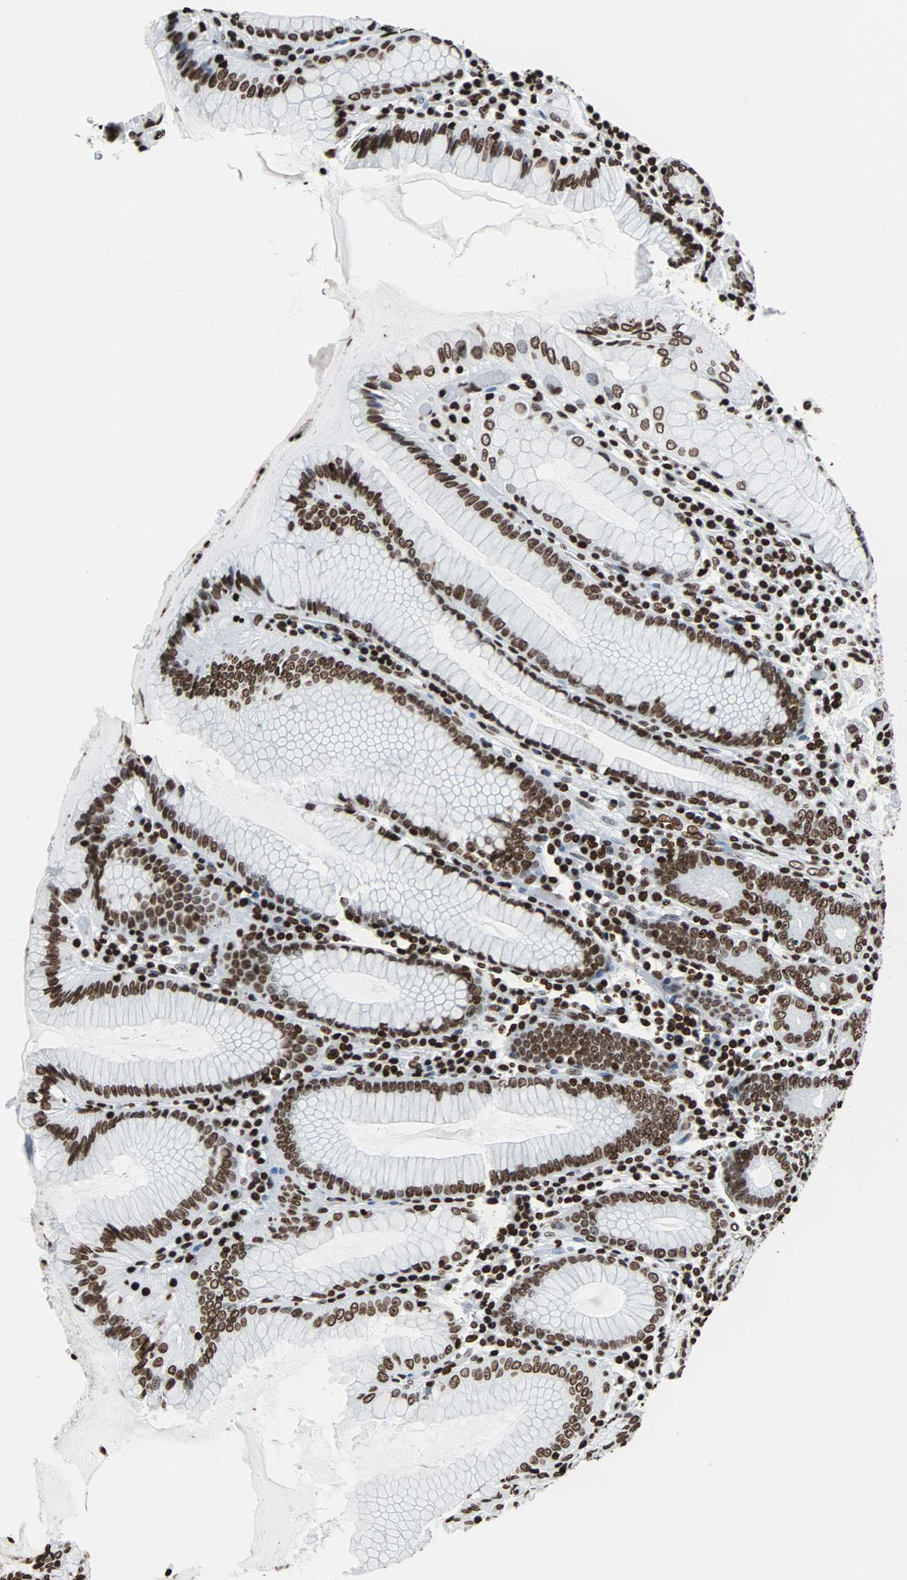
{"staining": {"intensity": "strong", "quantity": ">75%", "location": "nuclear"}, "tissue": "stomach", "cell_type": "Glandular cells", "image_type": "normal", "snomed": [{"axis": "morphology", "description": "Normal tissue, NOS"}, {"axis": "topography", "description": "Stomach, lower"}], "caption": "Strong nuclear protein staining is identified in about >75% of glandular cells in stomach. Using DAB (brown) and hematoxylin (blue) stains, captured at high magnification using brightfield microscopy.", "gene": "H2BC18", "patient": {"sex": "female", "age": 76}}